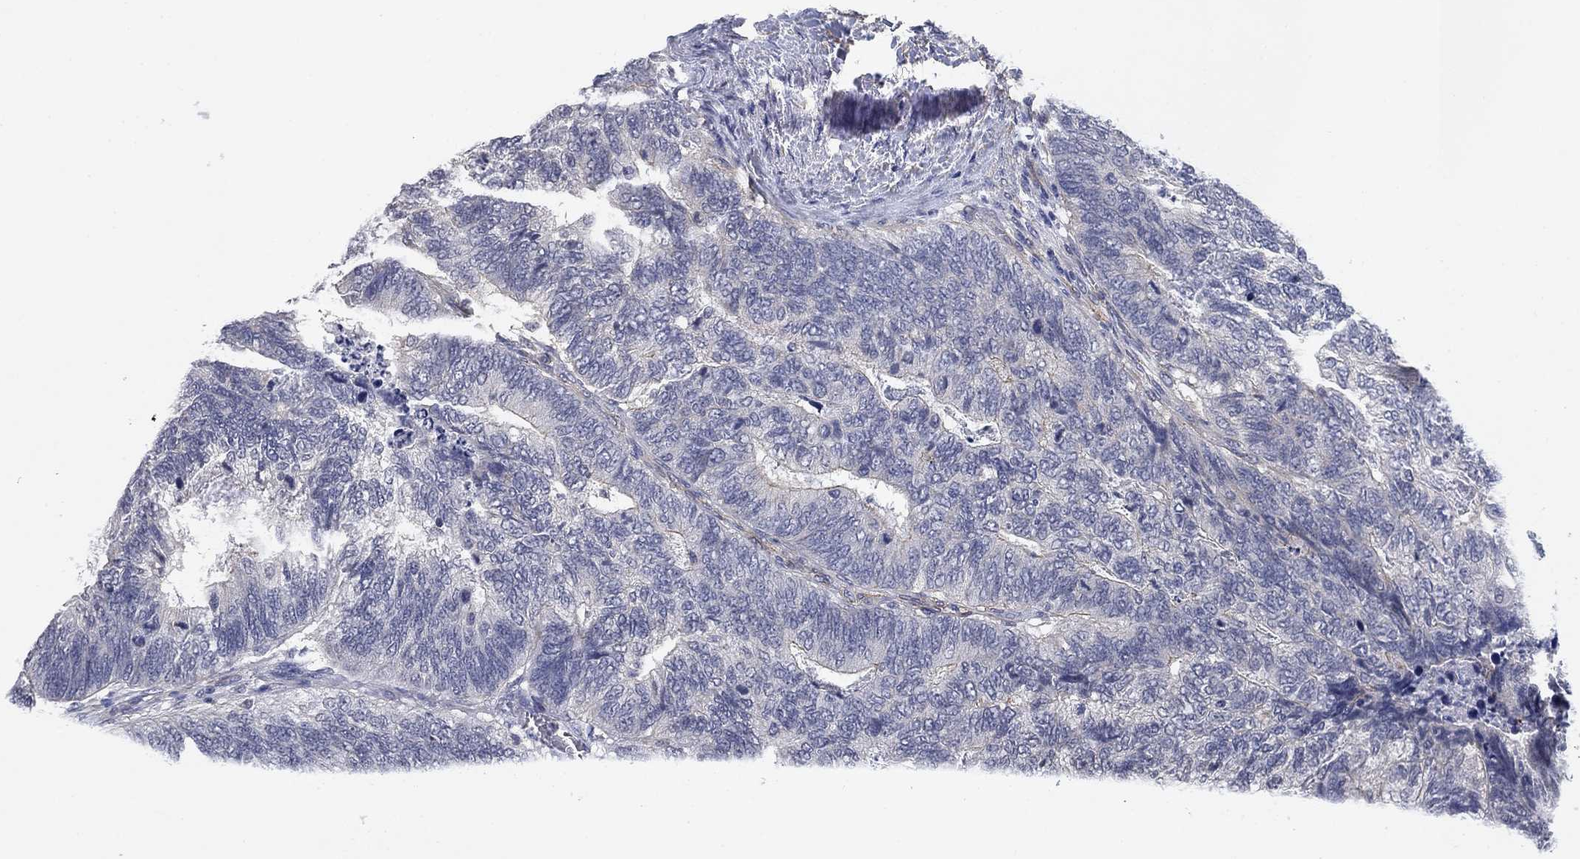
{"staining": {"intensity": "negative", "quantity": "none", "location": "none"}, "tissue": "colorectal cancer", "cell_type": "Tumor cells", "image_type": "cancer", "snomed": [{"axis": "morphology", "description": "Adenocarcinoma, NOS"}, {"axis": "topography", "description": "Colon"}], "caption": "High power microscopy histopathology image of an immunohistochemistry photomicrograph of colorectal cancer, revealing no significant positivity in tumor cells. (Brightfield microscopy of DAB IHC at high magnification).", "gene": "OTUB2", "patient": {"sex": "female", "age": 67}}